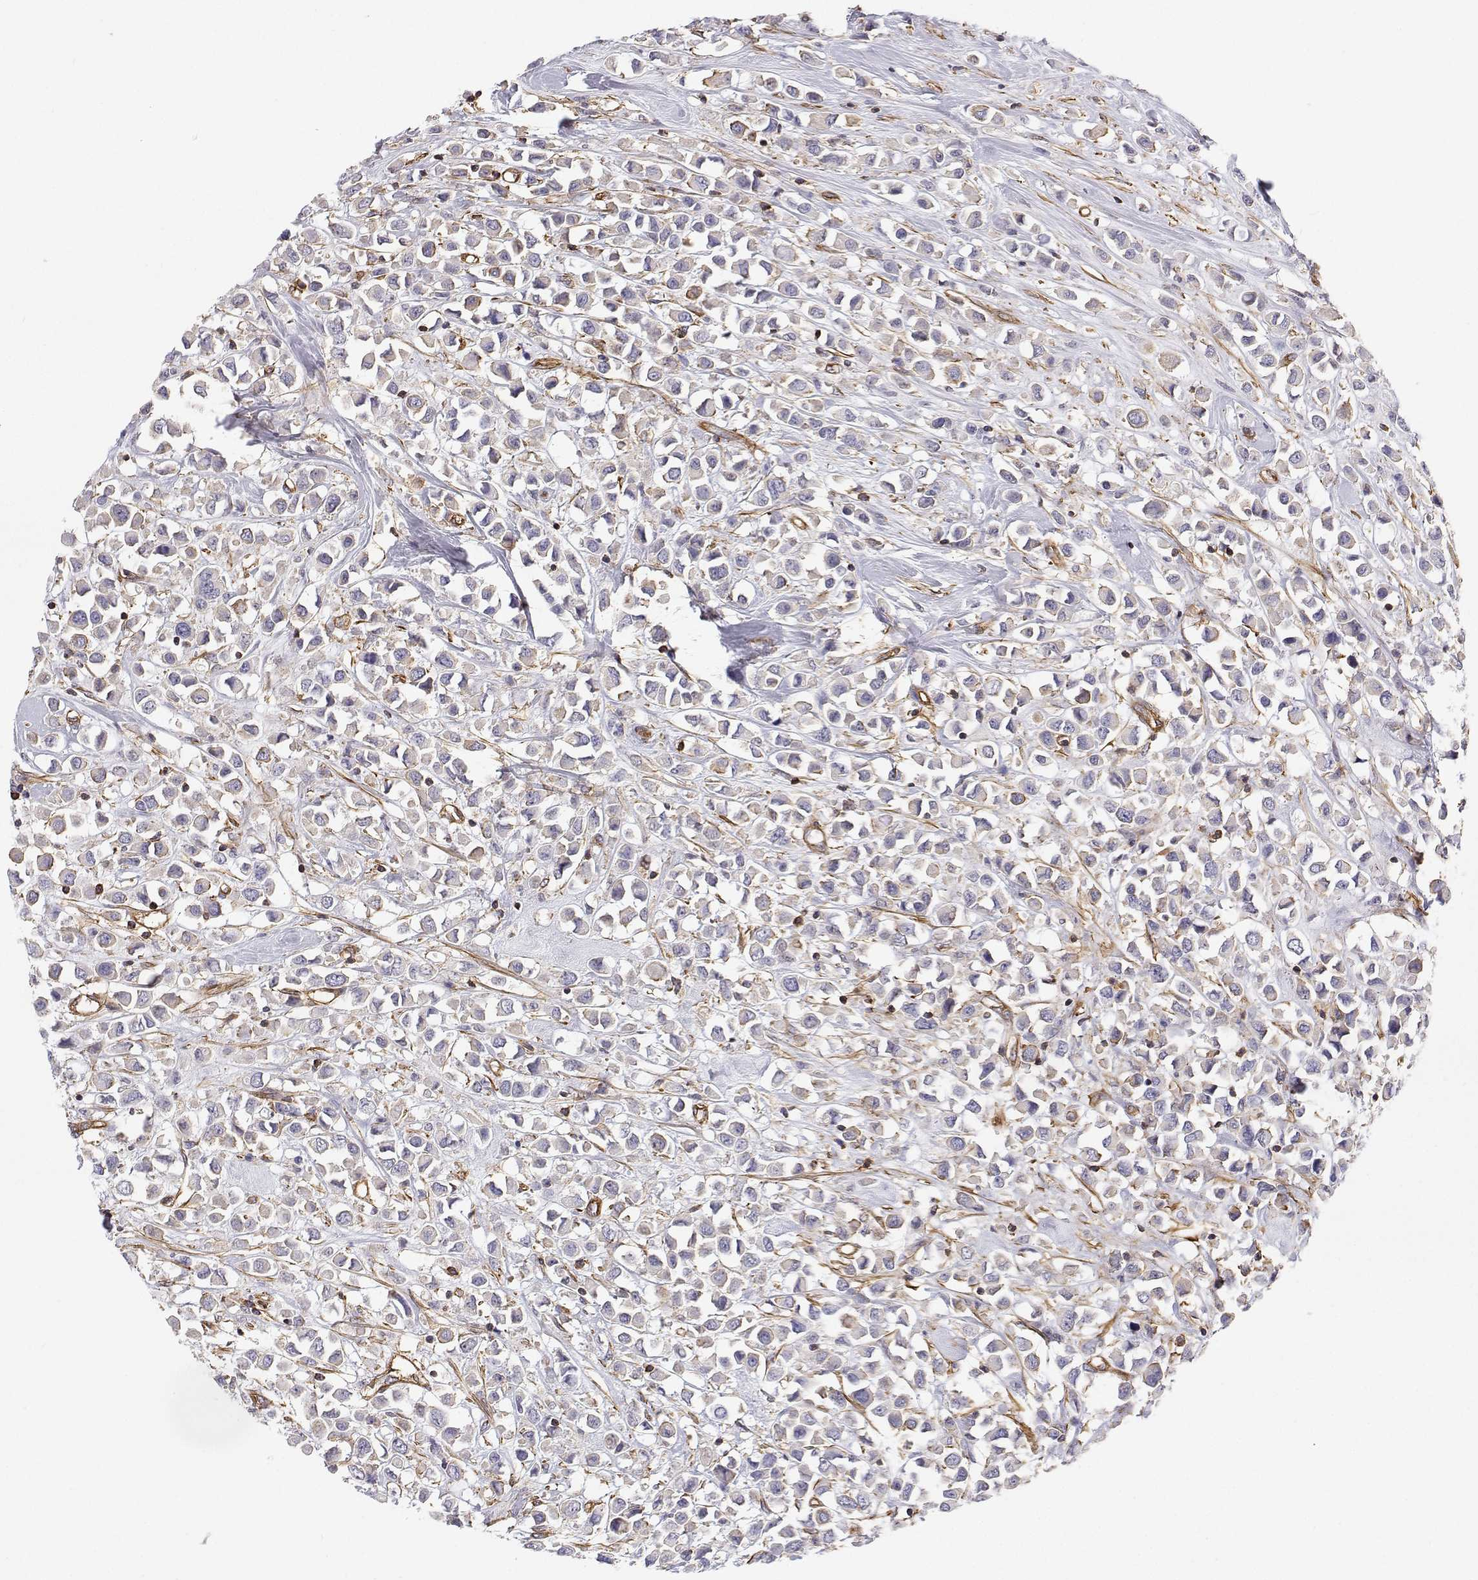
{"staining": {"intensity": "negative", "quantity": "none", "location": "none"}, "tissue": "breast cancer", "cell_type": "Tumor cells", "image_type": "cancer", "snomed": [{"axis": "morphology", "description": "Duct carcinoma"}, {"axis": "topography", "description": "Breast"}], "caption": "This is a histopathology image of IHC staining of breast cancer (intraductal carcinoma), which shows no expression in tumor cells.", "gene": "MYH9", "patient": {"sex": "female", "age": 61}}